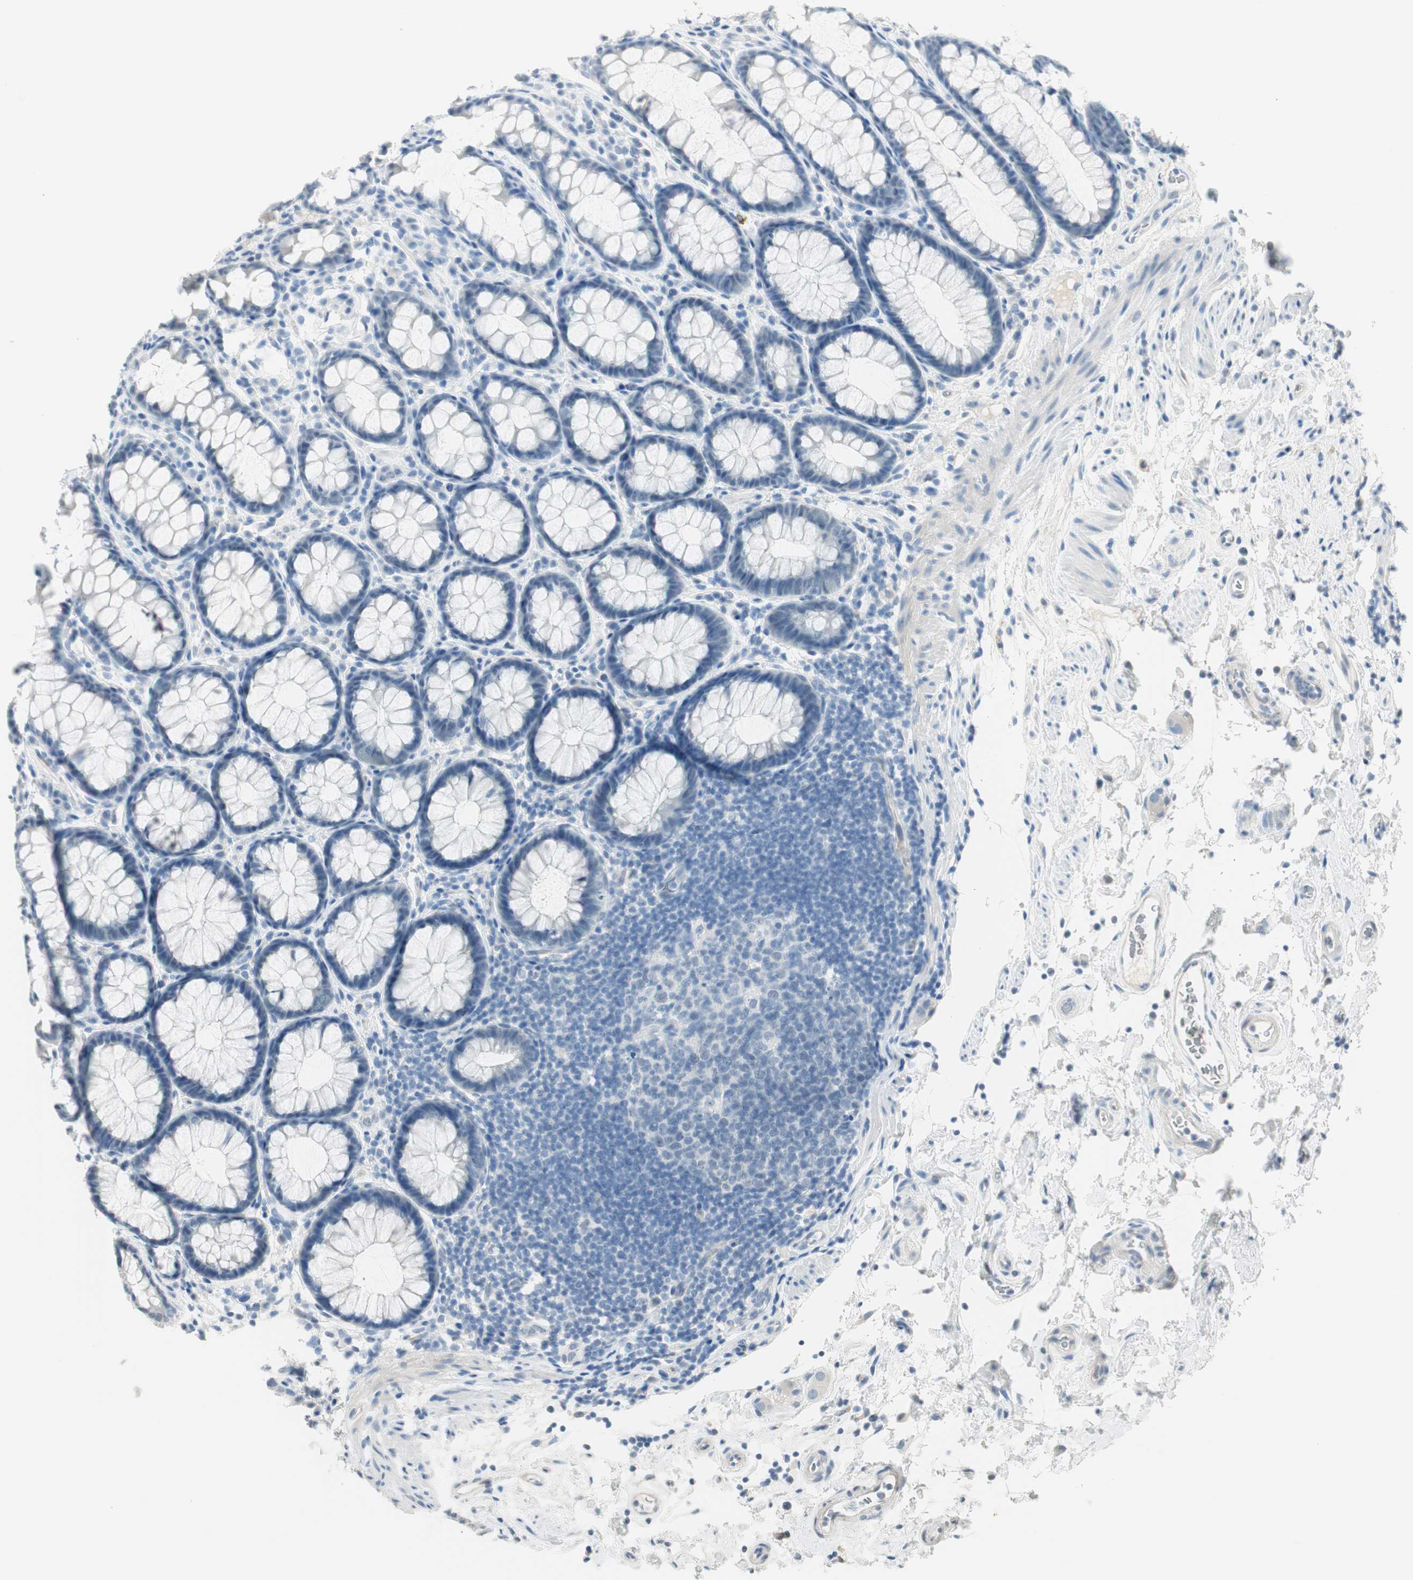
{"staining": {"intensity": "negative", "quantity": "none", "location": "none"}, "tissue": "rectum", "cell_type": "Glandular cells", "image_type": "normal", "snomed": [{"axis": "morphology", "description": "Normal tissue, NOS"}, {"axis": "topography", "description": "Rectum"}], "caption": "DAB (3,3'-diaminobenzidine) immunohistochemical staining of benign rectum exhibits no significant staining in glandular cells. Nuclei are stained in blue.", "gene": "MLLT10", "patient": {"sex": "male", "age": 92}}